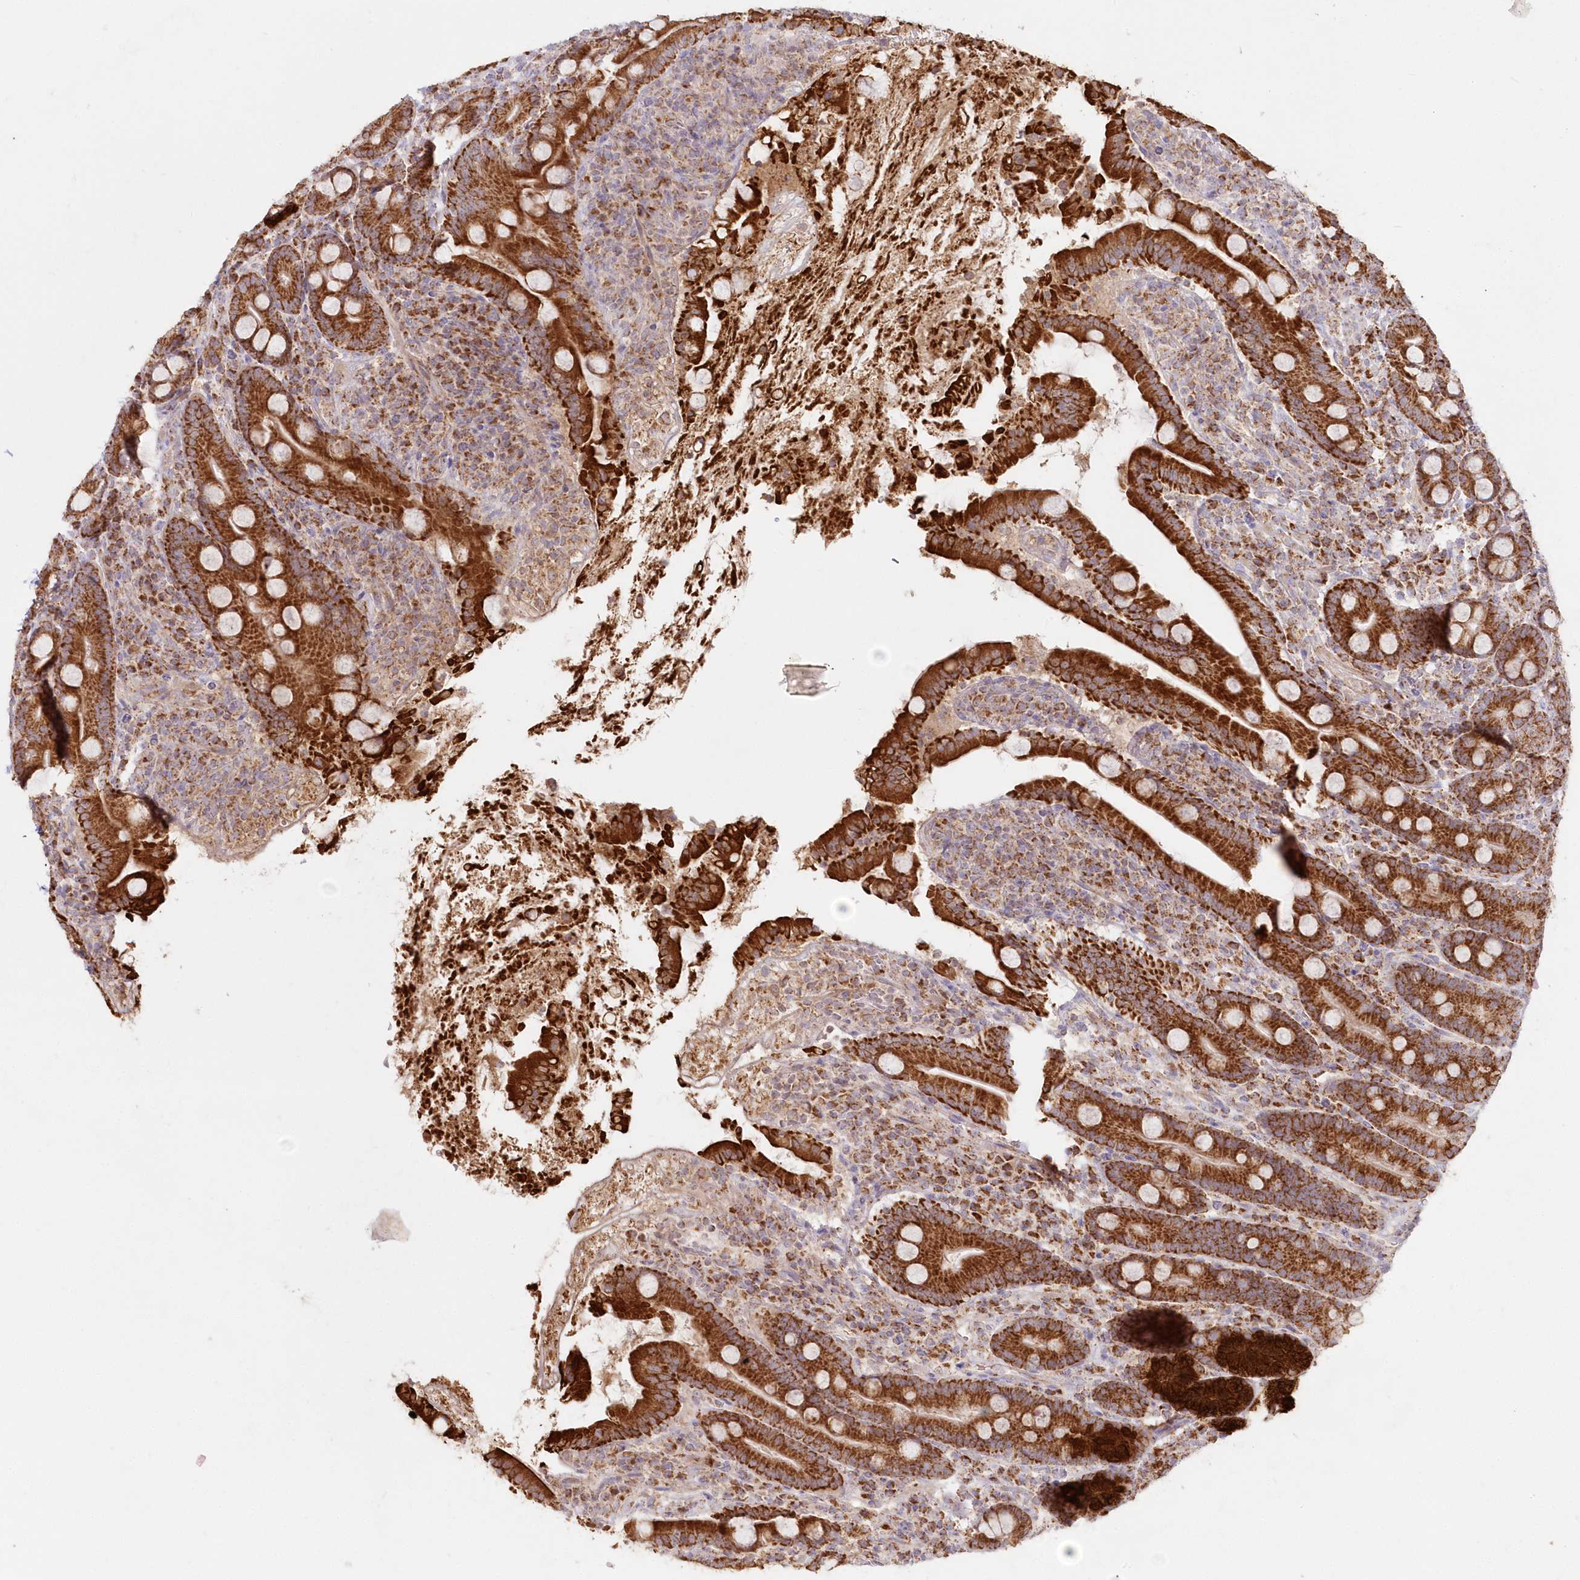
{"staining": {"intensity": "strong", "quantity": ">75%", "location": "cytoplasmic/membranous"}, "tissue": "duodenum", "cell_type": "Glandular cells", "image_type": "normal", "snomed": [{"axis": "morphology", "description": "Normal tissue, NOS"}, {"axis": "topography", "description": "Duodenum"}], "caption": "The micrograph shows a brown stain indicating the presence of a protein in the cytoplasmic/membranous of glandular cells in duodenum.", "gene": "DNA2", "patient": {"sex": "male", "age": 35}}